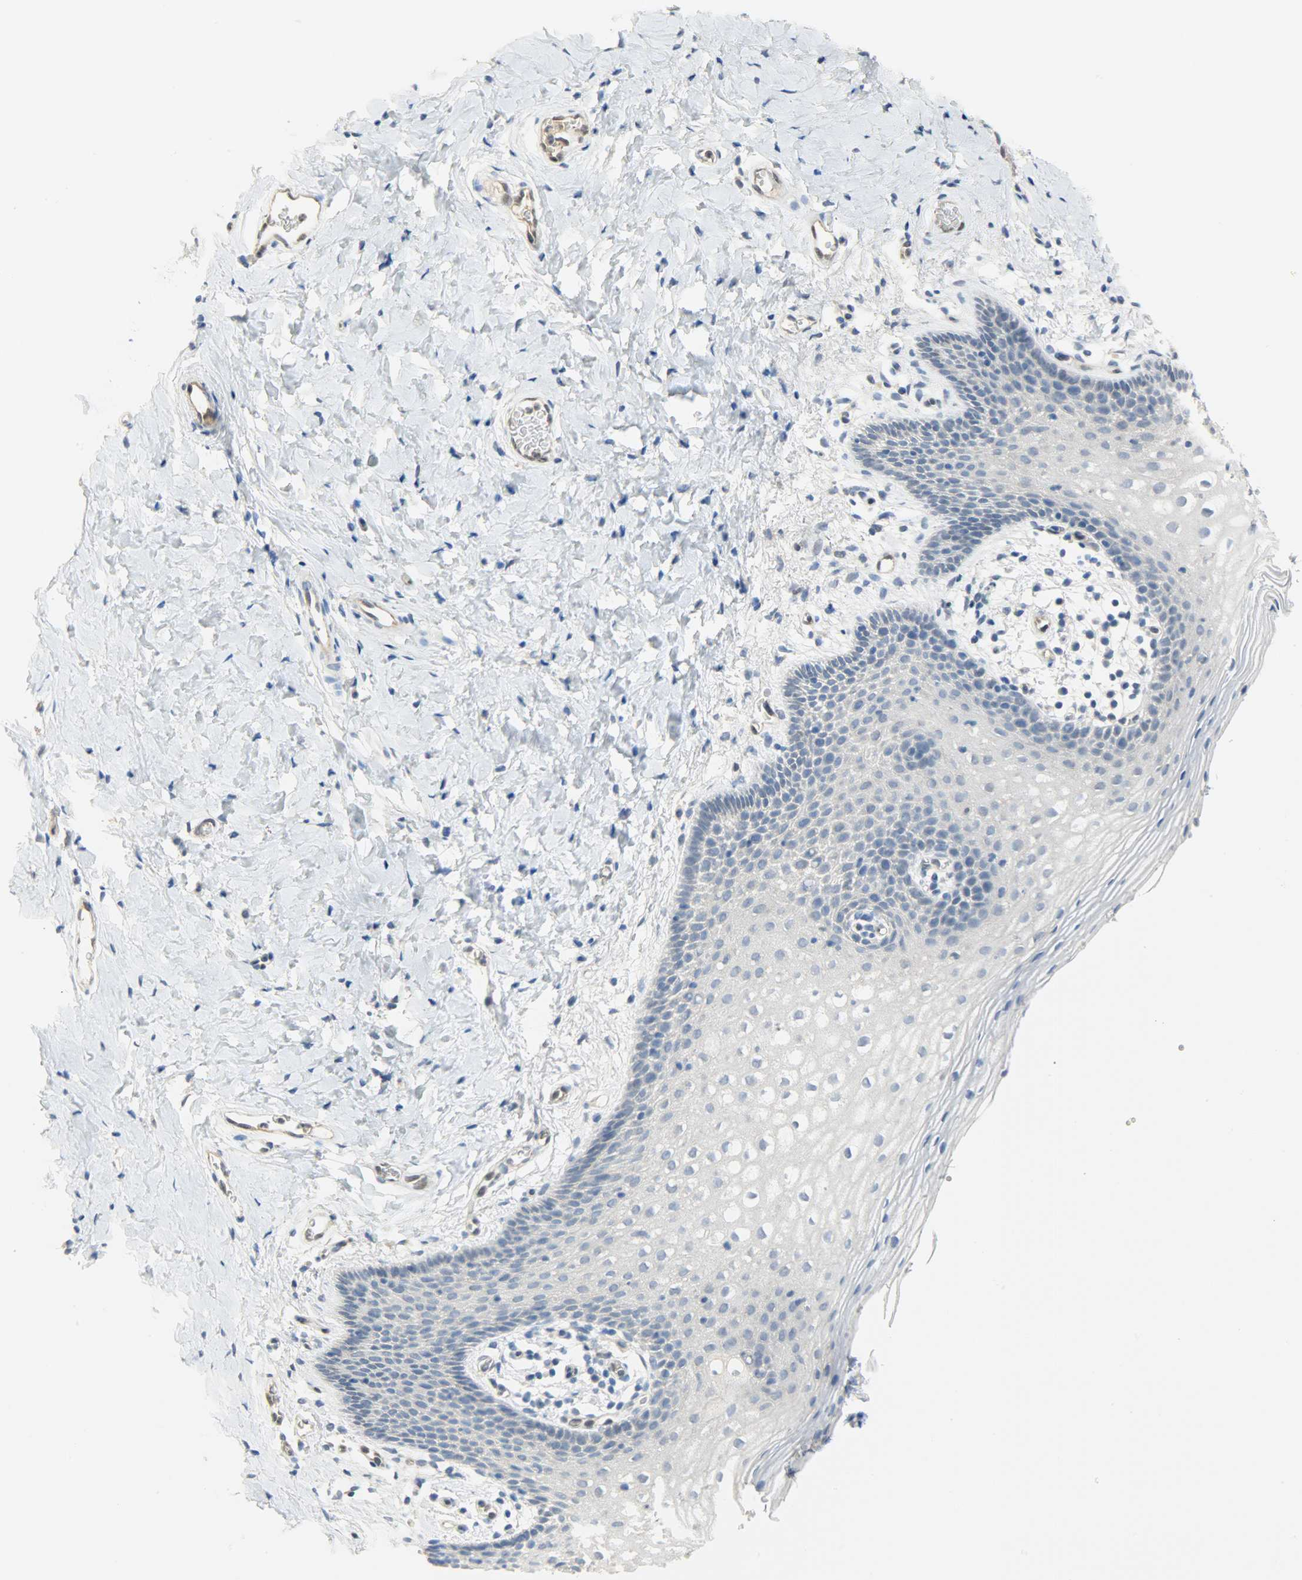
{"staining": {"intensity": "negative", "quantity": "none", "location": "none"}, "tissue": "vagina", "cell_type": "Squamous epithelial cells", "image_type": "normal", "snomed": [{"axis": "morphology", "description": "Normal tissue, NOS"}, {"axis": "topography", "description": "Vagina"}], "caption": "A histopathology image of human vagina is negative for staining in squamous epithelial cells. (DAB (3,3'-diaminobenzidine) immunohistochemistry (IHC), high magnification).", "gene": "FKBP1A", "patient": {"sex": "female", "age": 55}}